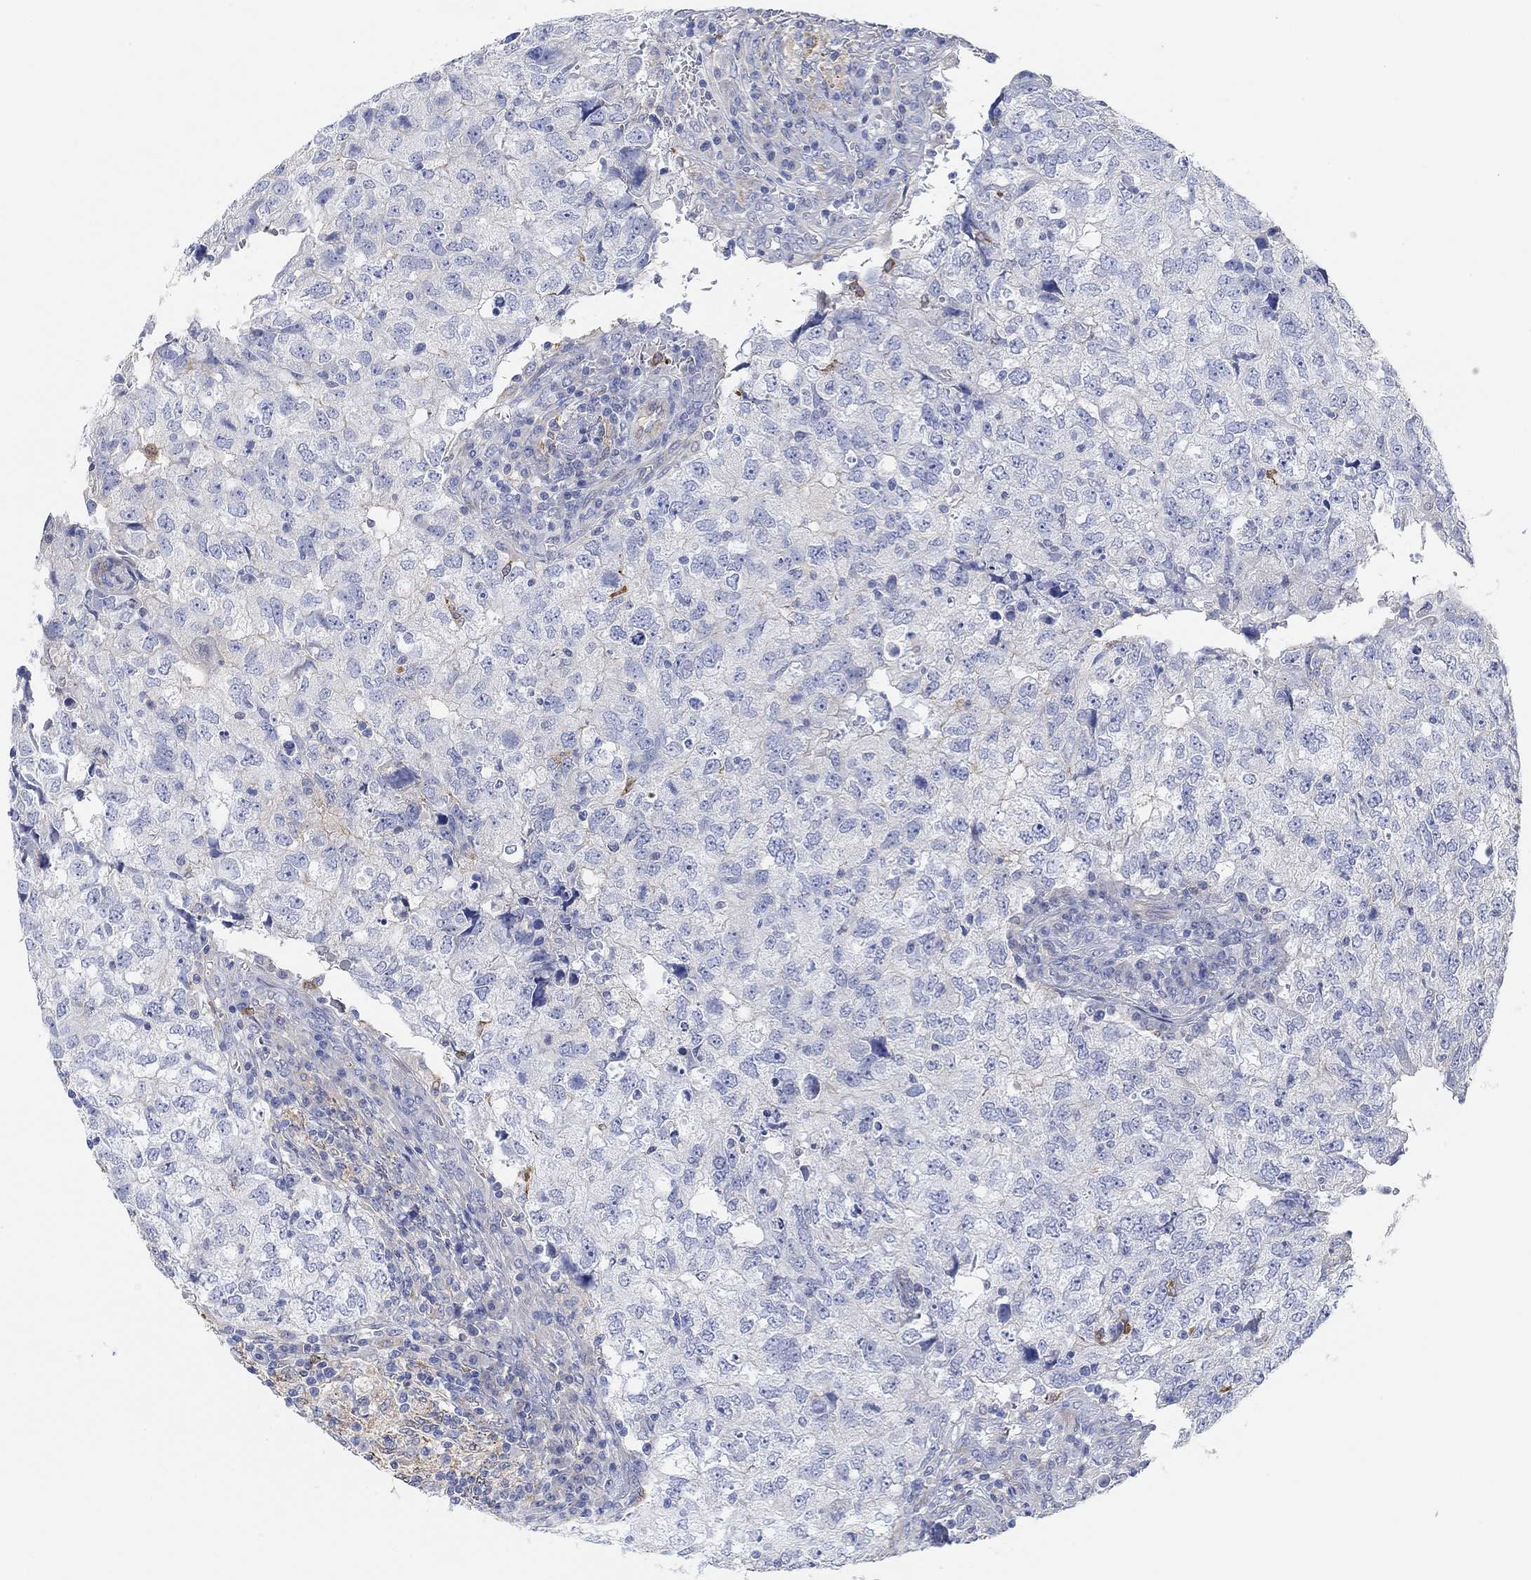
{"staining": {"intensity": "moderate", "quantity": "<25%", "location": "cytoplasmic/membranous"}, "tissue": "breast cancer", "cell_type": "Tumor cells", "image_type": "cancer", "snomed": [{"axis": "morphology", "description": "Duct carcinoma"}, {"axis": "topography", "description": "Breast"}], "caption": "Immunohistochemistry (DAB) staining of human breast intraductal carcinoma reveals moderate cytoplasmic/membranous protein staining in about <25% of tumor cells.", "gene": "RGS1", "patient": {"sex": "female", "age": 30}}